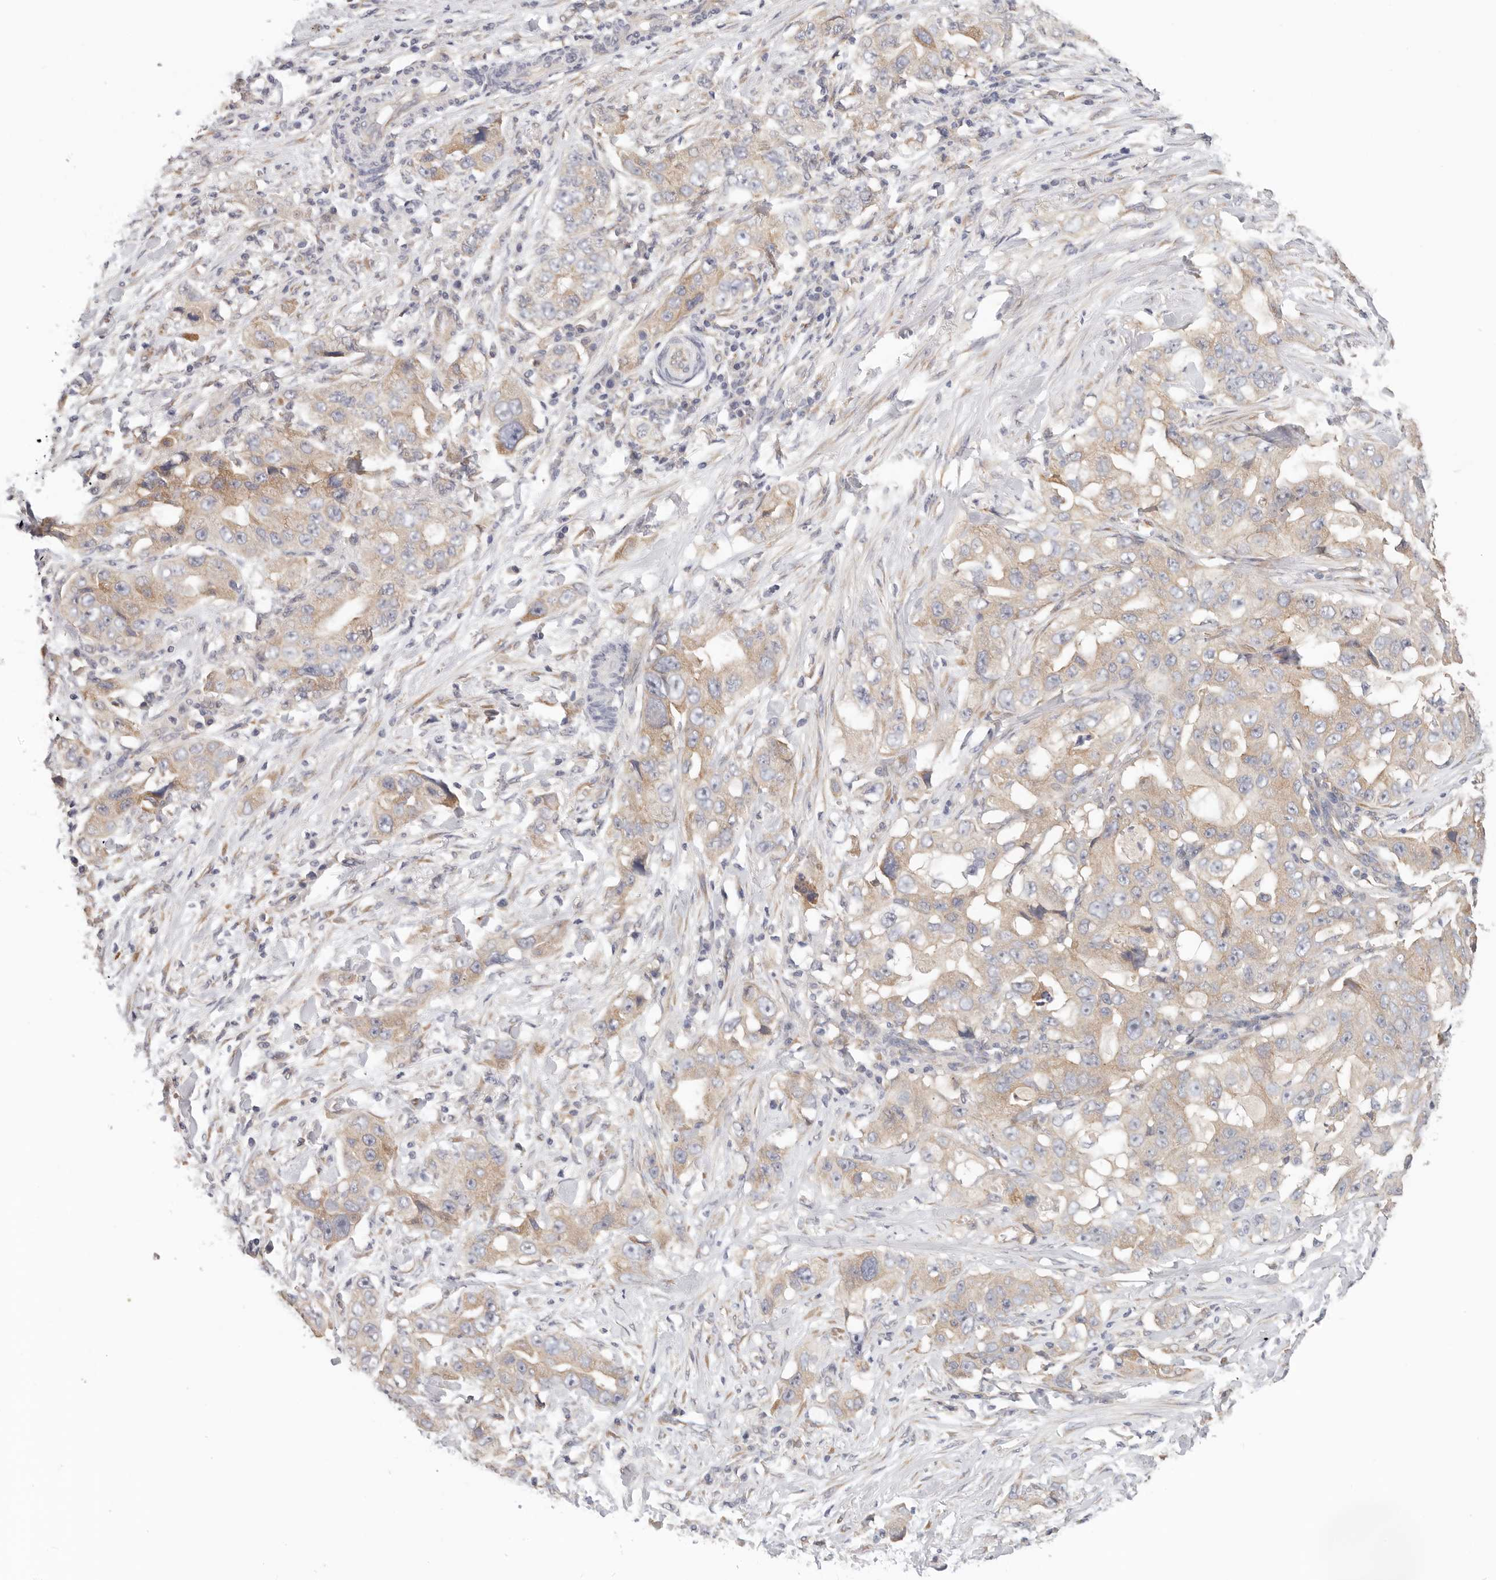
{"staining": {"intensity": "moderate", "quantity": ">75%", "location": "cytoplasmic/membranous"}, "tissue": "lung cancer", "cell_type": "Tumor cells", "image_type": "cancer", "snomed": [{"axis": "morphology", "description": "Adenocarcinoma, NOS"}, {"axis": "topography", "description": "Lung"}], "caption": "This histopathology image displays adenocarcinoma (lung) stained with immunohistochemistry to label a protein in brown. The cytoplasmic/membranous of tumor cells show moderate positivity for the protein. Nuclei are counter-stained blue.", "gene": "AFDN", "patient": {"sex": "female", "age": 51}}